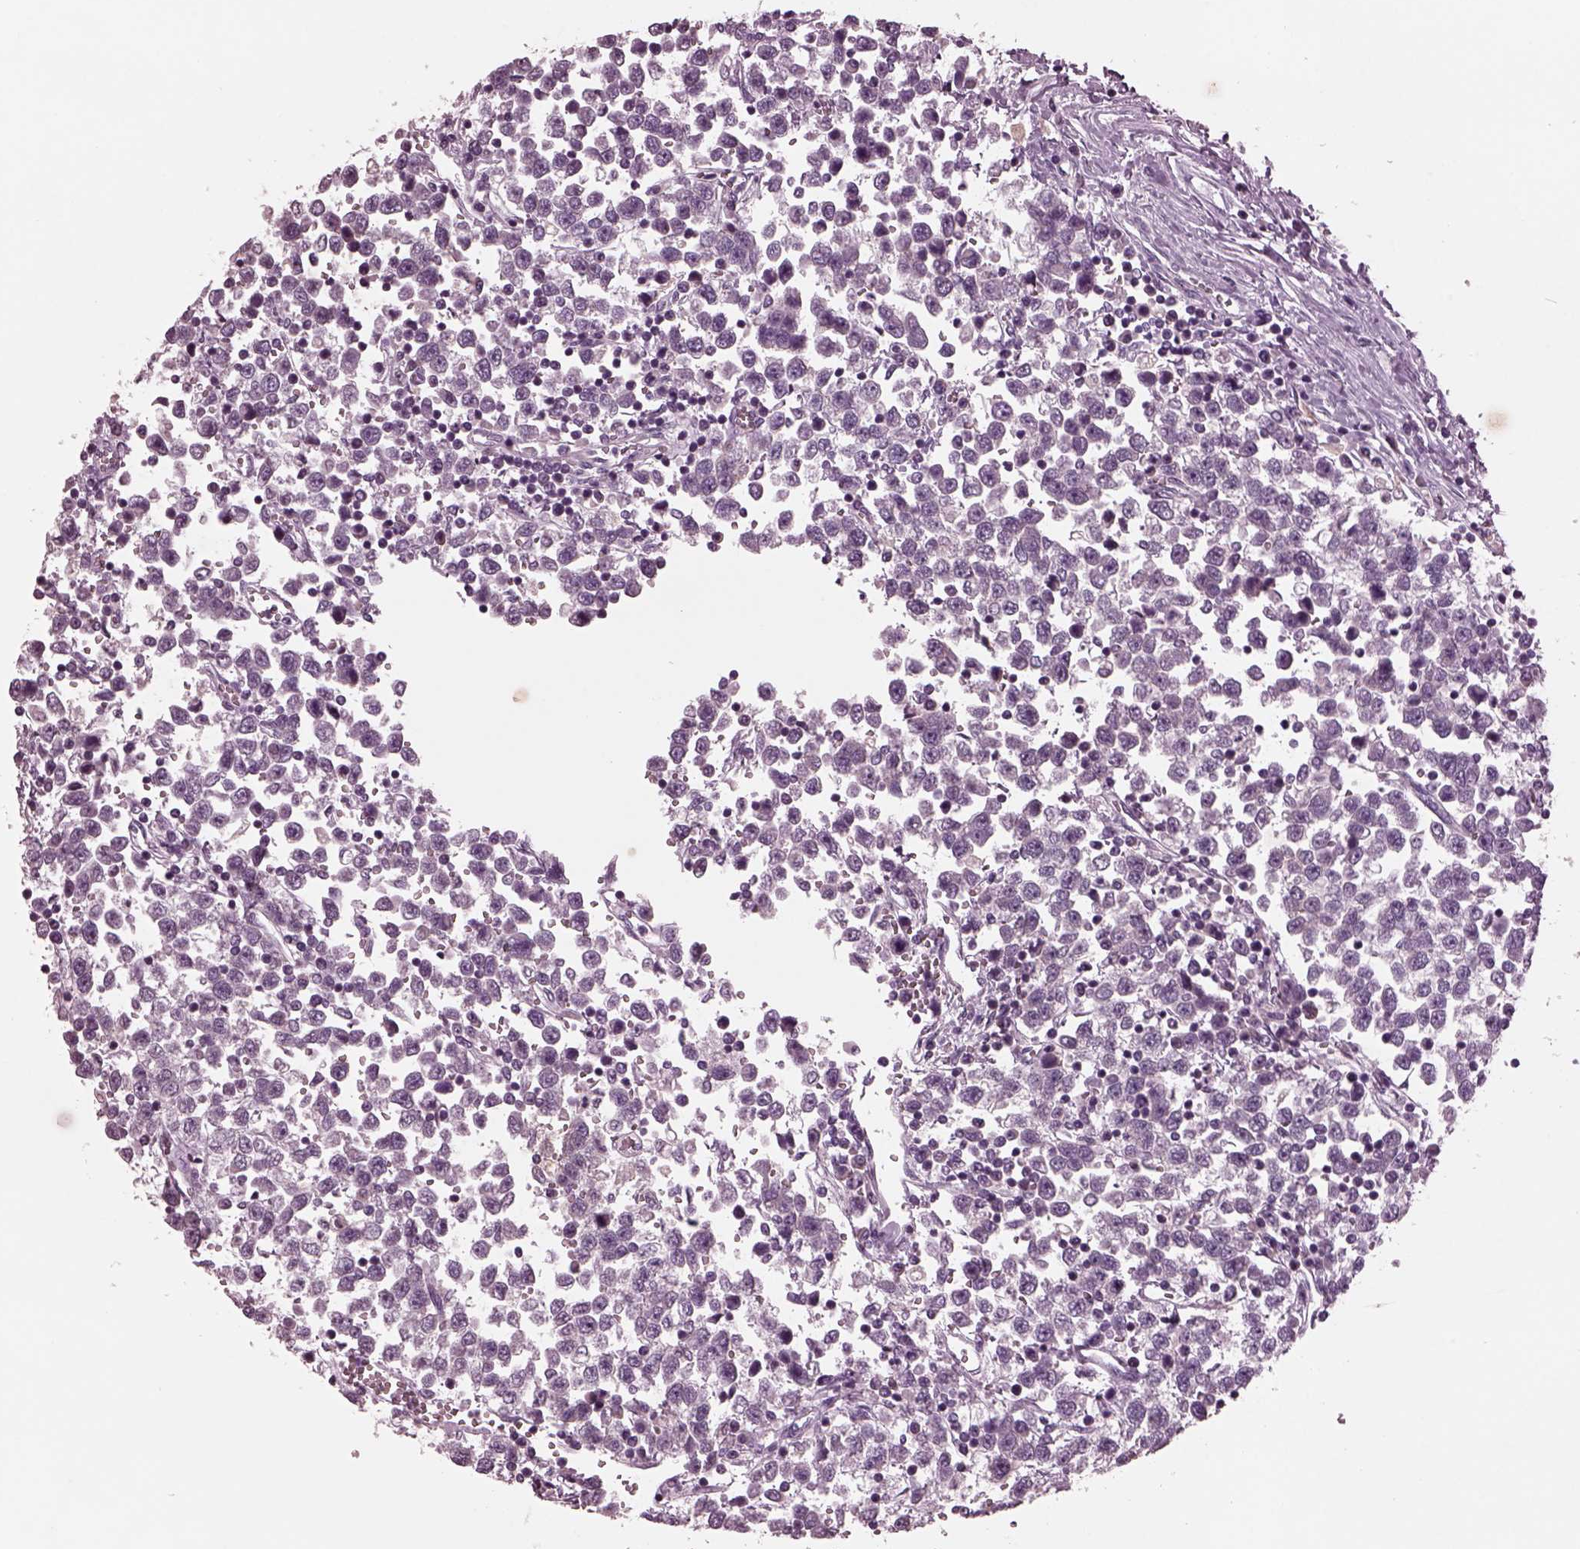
{"staining": {"intensity": "negative", "quantity": "none", "location": "none"}, "tissue": "testis cancer", "cell_type": "Tumor cells", "image_type": "cancer", "snomed": [{"axis": "morphology", "description": "Seminoma, NOS"}, {"axis": "topography", "description": "Testis"}], "caption": "Tumor cells are negative for protein expression in human testis cancer (seminoma).", "gene": "AP4M1", "patient": {"sex": "male", "age": 34}}